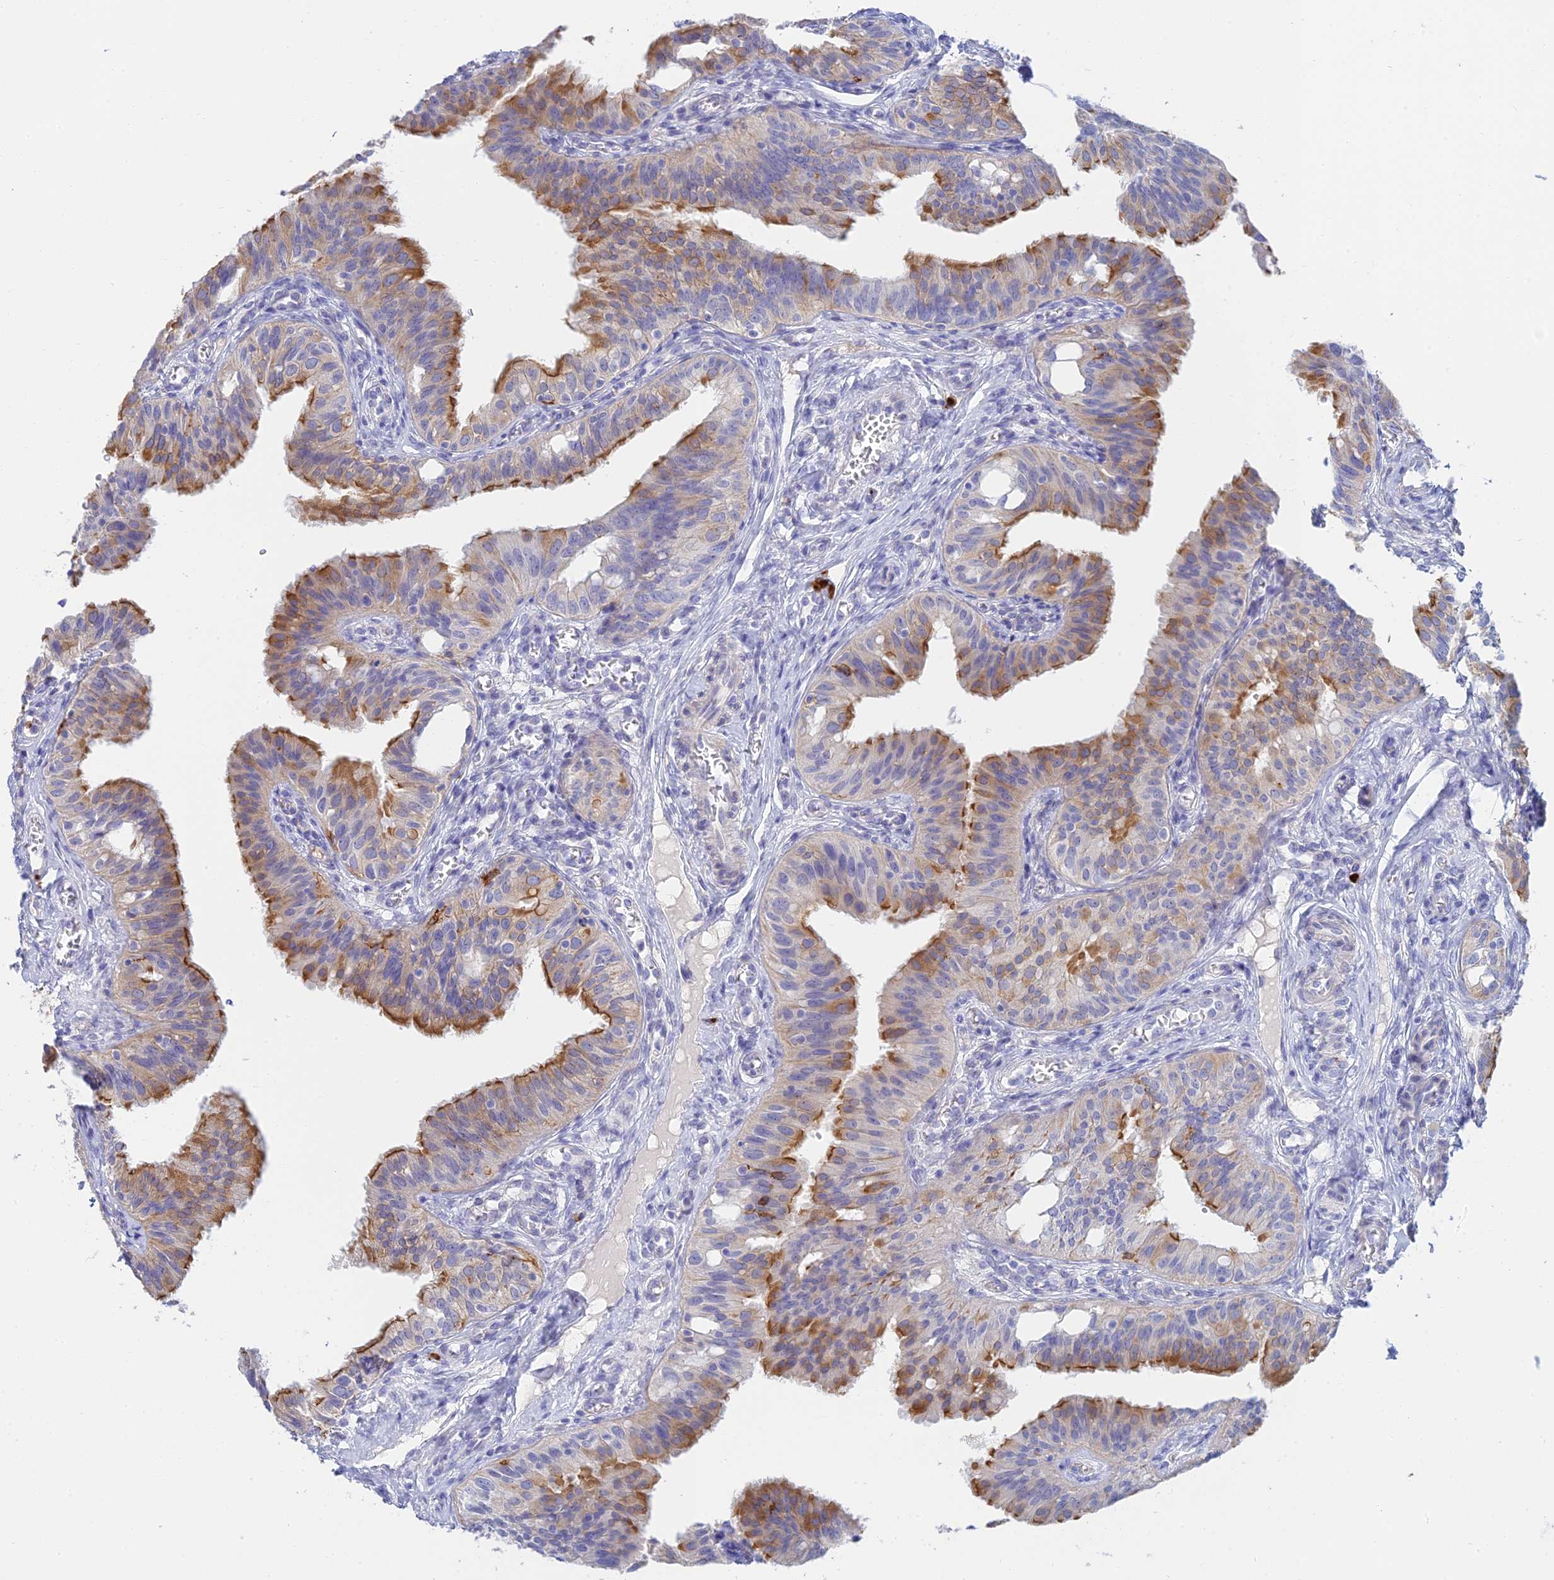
{"staining": {"intensity": "moderate", "quantity": ">75%", "location": "cytoplasmic/membranous"}, "tissue": "fallopian tube", "cell_type": "Glandular cells", "image_type": "normal", "snomed": [{"axis": "morphology", "description": "Normal tissue, NOS"}, {"axis": "topography", "description": "Fallopian tube"}, {"axis": "topography", "description": "Ovary"}], "caption": "Immunohistochemical staining of benign fallopian tube displays moderate cytoplasmic/membranous protein staining in approximately >75% of glandular cells.", "gene": "CEP152", "patient": {"sex": "female", "age": 42}}